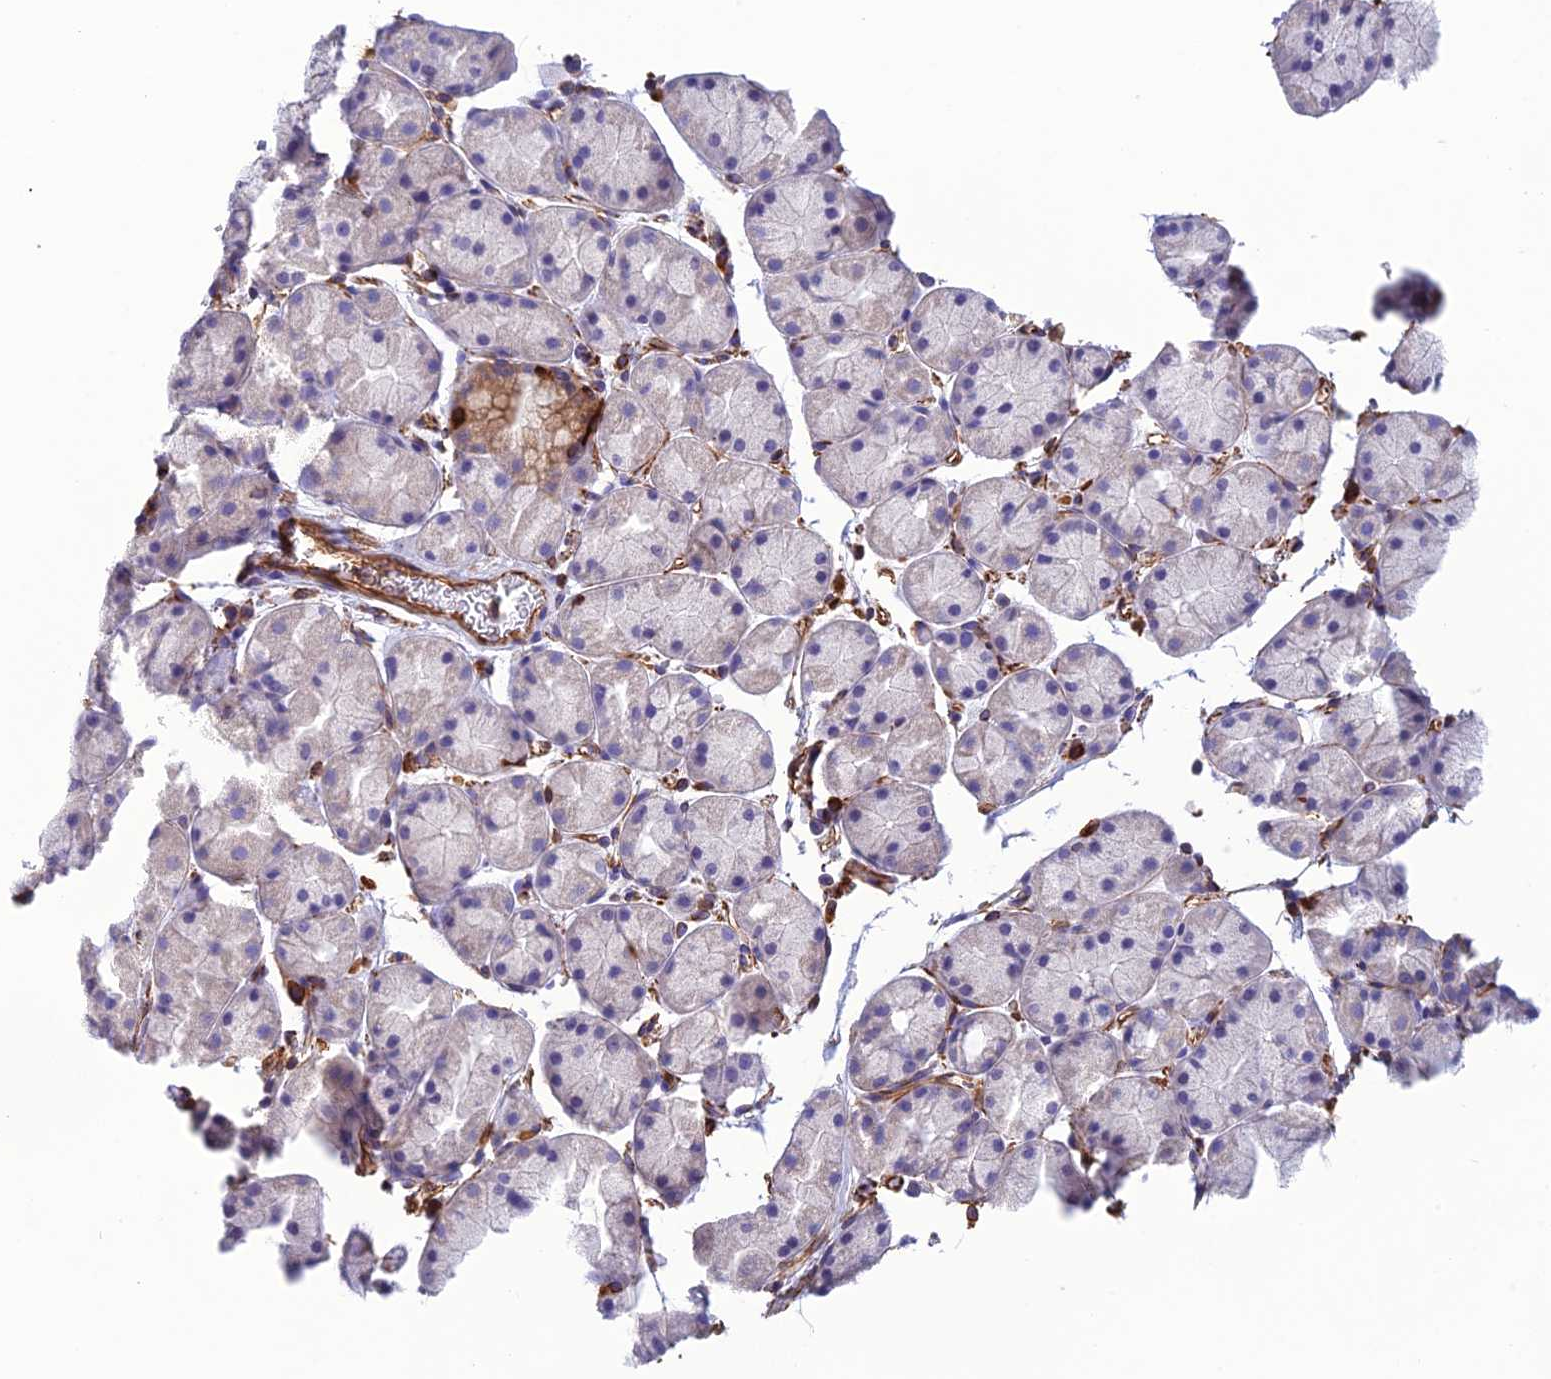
{"staining": {"intensity": "negative", "quantity": "none", "location": "none"}, "tissue": "stomach", "cell_type": "Glandular cells", "image_type": "normal", "snomed": [{"axis": "morphology", "description": "Normal tissue, NOS"}, {"axis": "topography", "description": "Stomach, upper"}, {"axis": "topography", "description": "Stomach"}], "caption": "An immunohistochemistry (IHC) histopathology image of benign stomach is shown. There is no staining in glandular cells of stomach.", "gene": "FBXL20", "patient": {"sex": "male", "age": 47}}